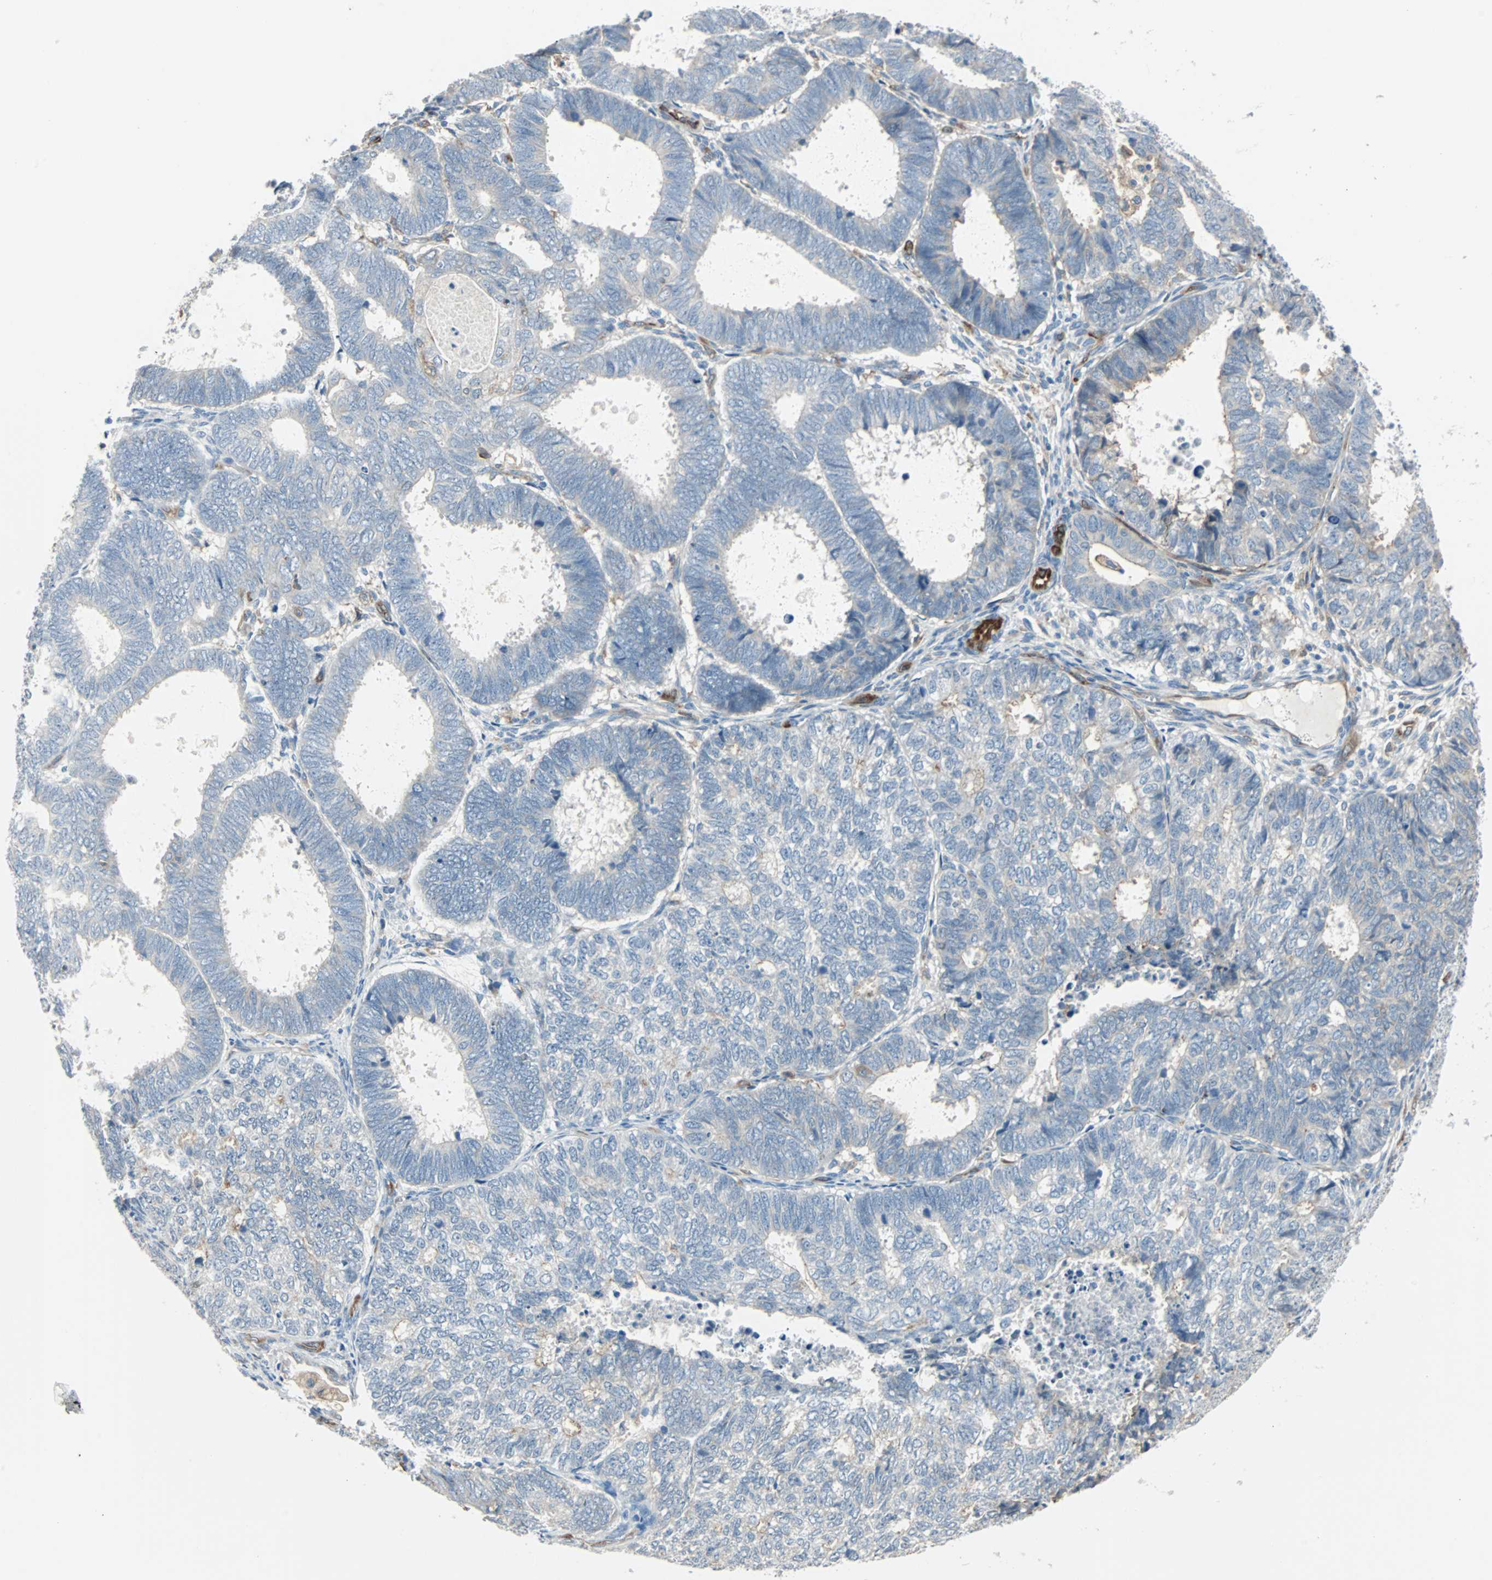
{"staining": {"intensity": "negative", "quantity": "none", "location": "none"}, "tissue": "endometrial cancer", "cell_type": "Tumor cells", "image_type": "cancer", "snomed": [{"axis": "morphology", "description": "Adenocarcinoma, NOS"}, {"axis": "topography", "description": "Uterus"}], "caption": "A micrograph of endometrial adenocarcinoma stained for a protein displays no brown staining in tumor cells.", "gene": "SWAP70", "patient": {"sex": "female", "age": 60}}